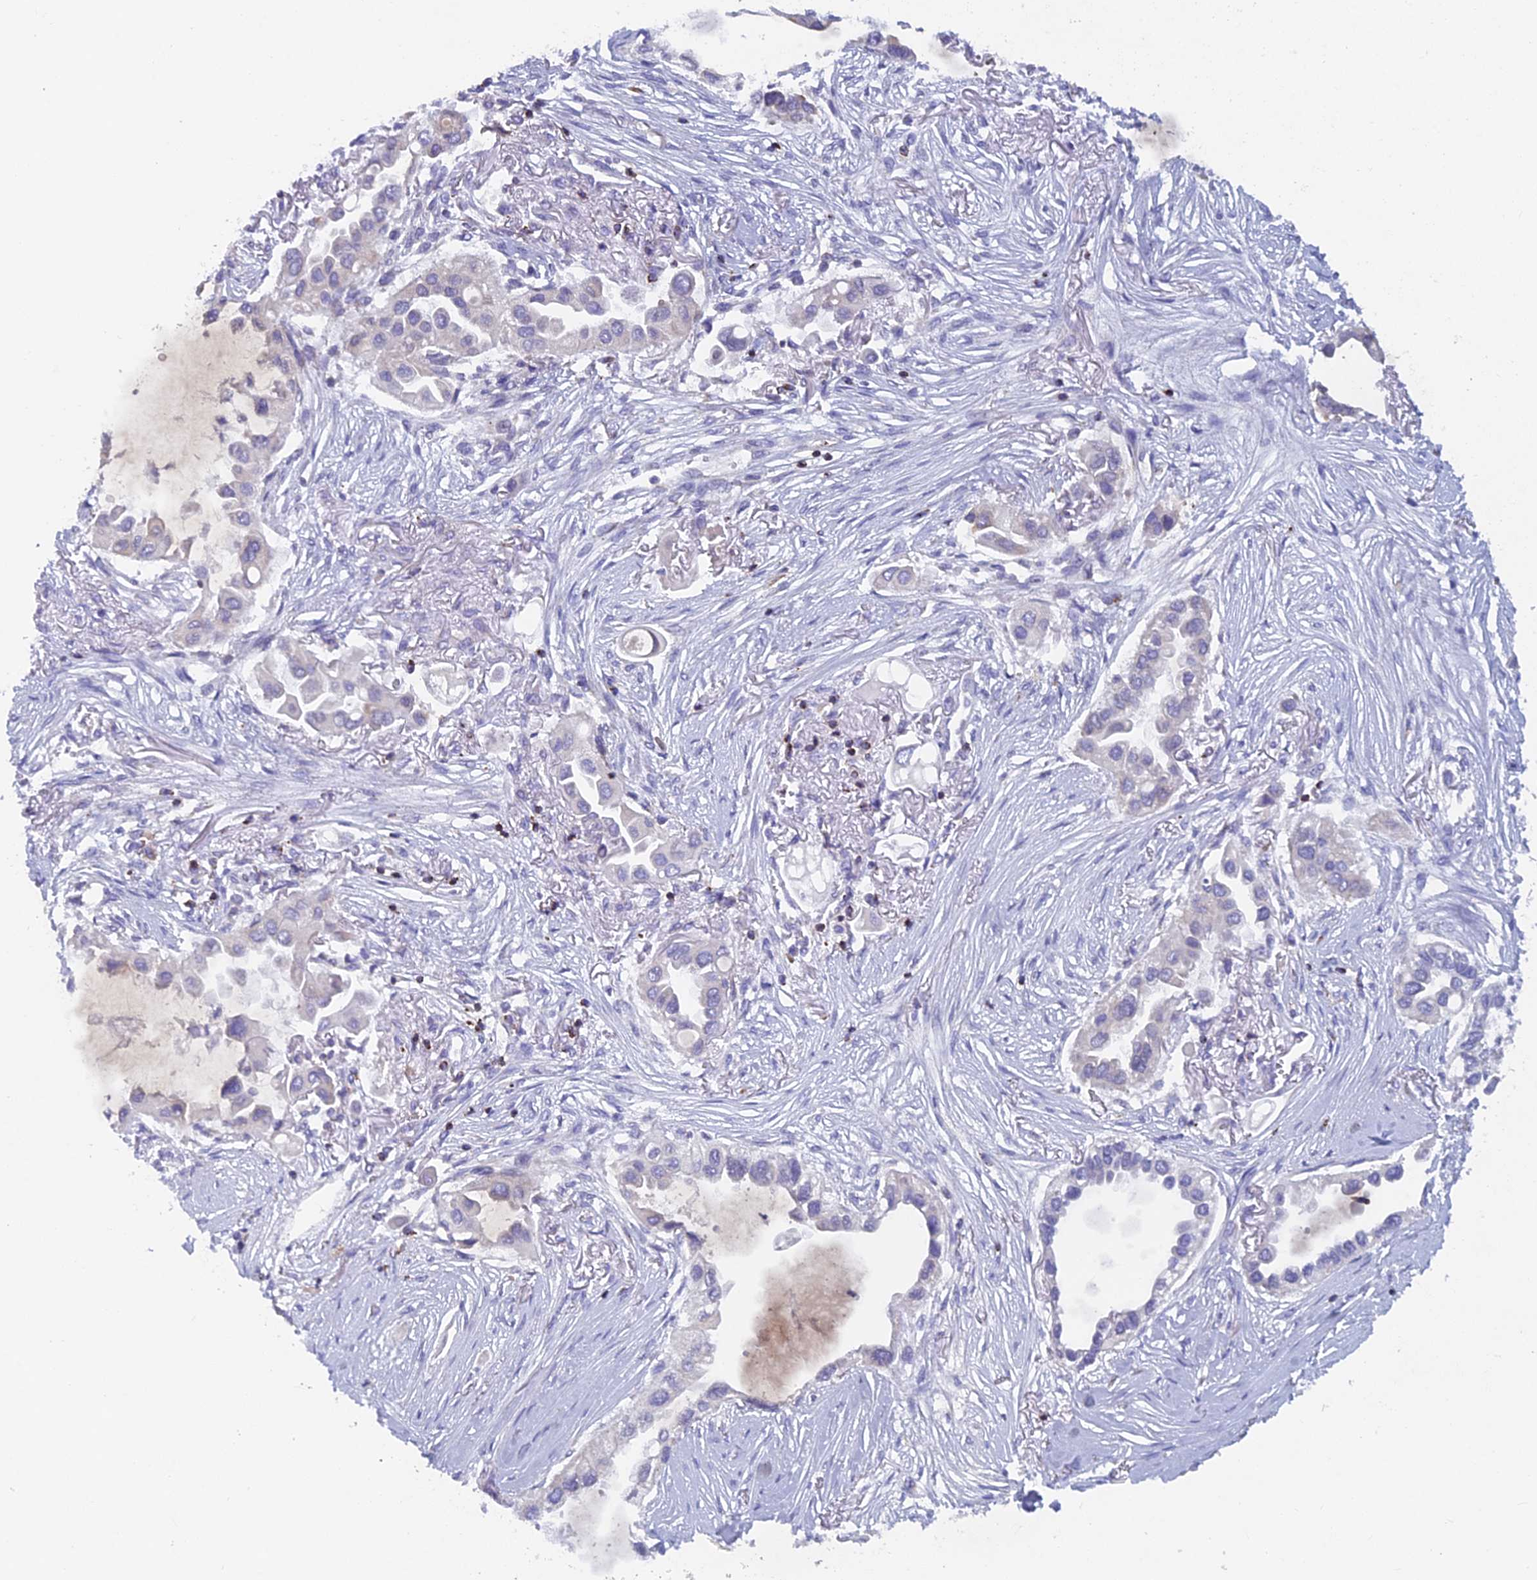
{"staining": {"intensity": "negative", "quantity": "none", "location": "none"}, "tissue": "lung cancer", "cell_type": "Tumor cells", "image_type": "cancer", "snomed": [{"axis": "morphology", "description": "Adenocarcinoma, NOS"}, {"axis": "topography", "description": "Lung"}], "caption": "Photomicrograph shows no protein staining in tumor cells of lung cancer tissue. (Brightfield microscopy of DAB (3,3'-diaminobenzidine) IHC at high magnification).", "gene": "ABI3BP", "patient": {"sex": "female", "age": 76}}